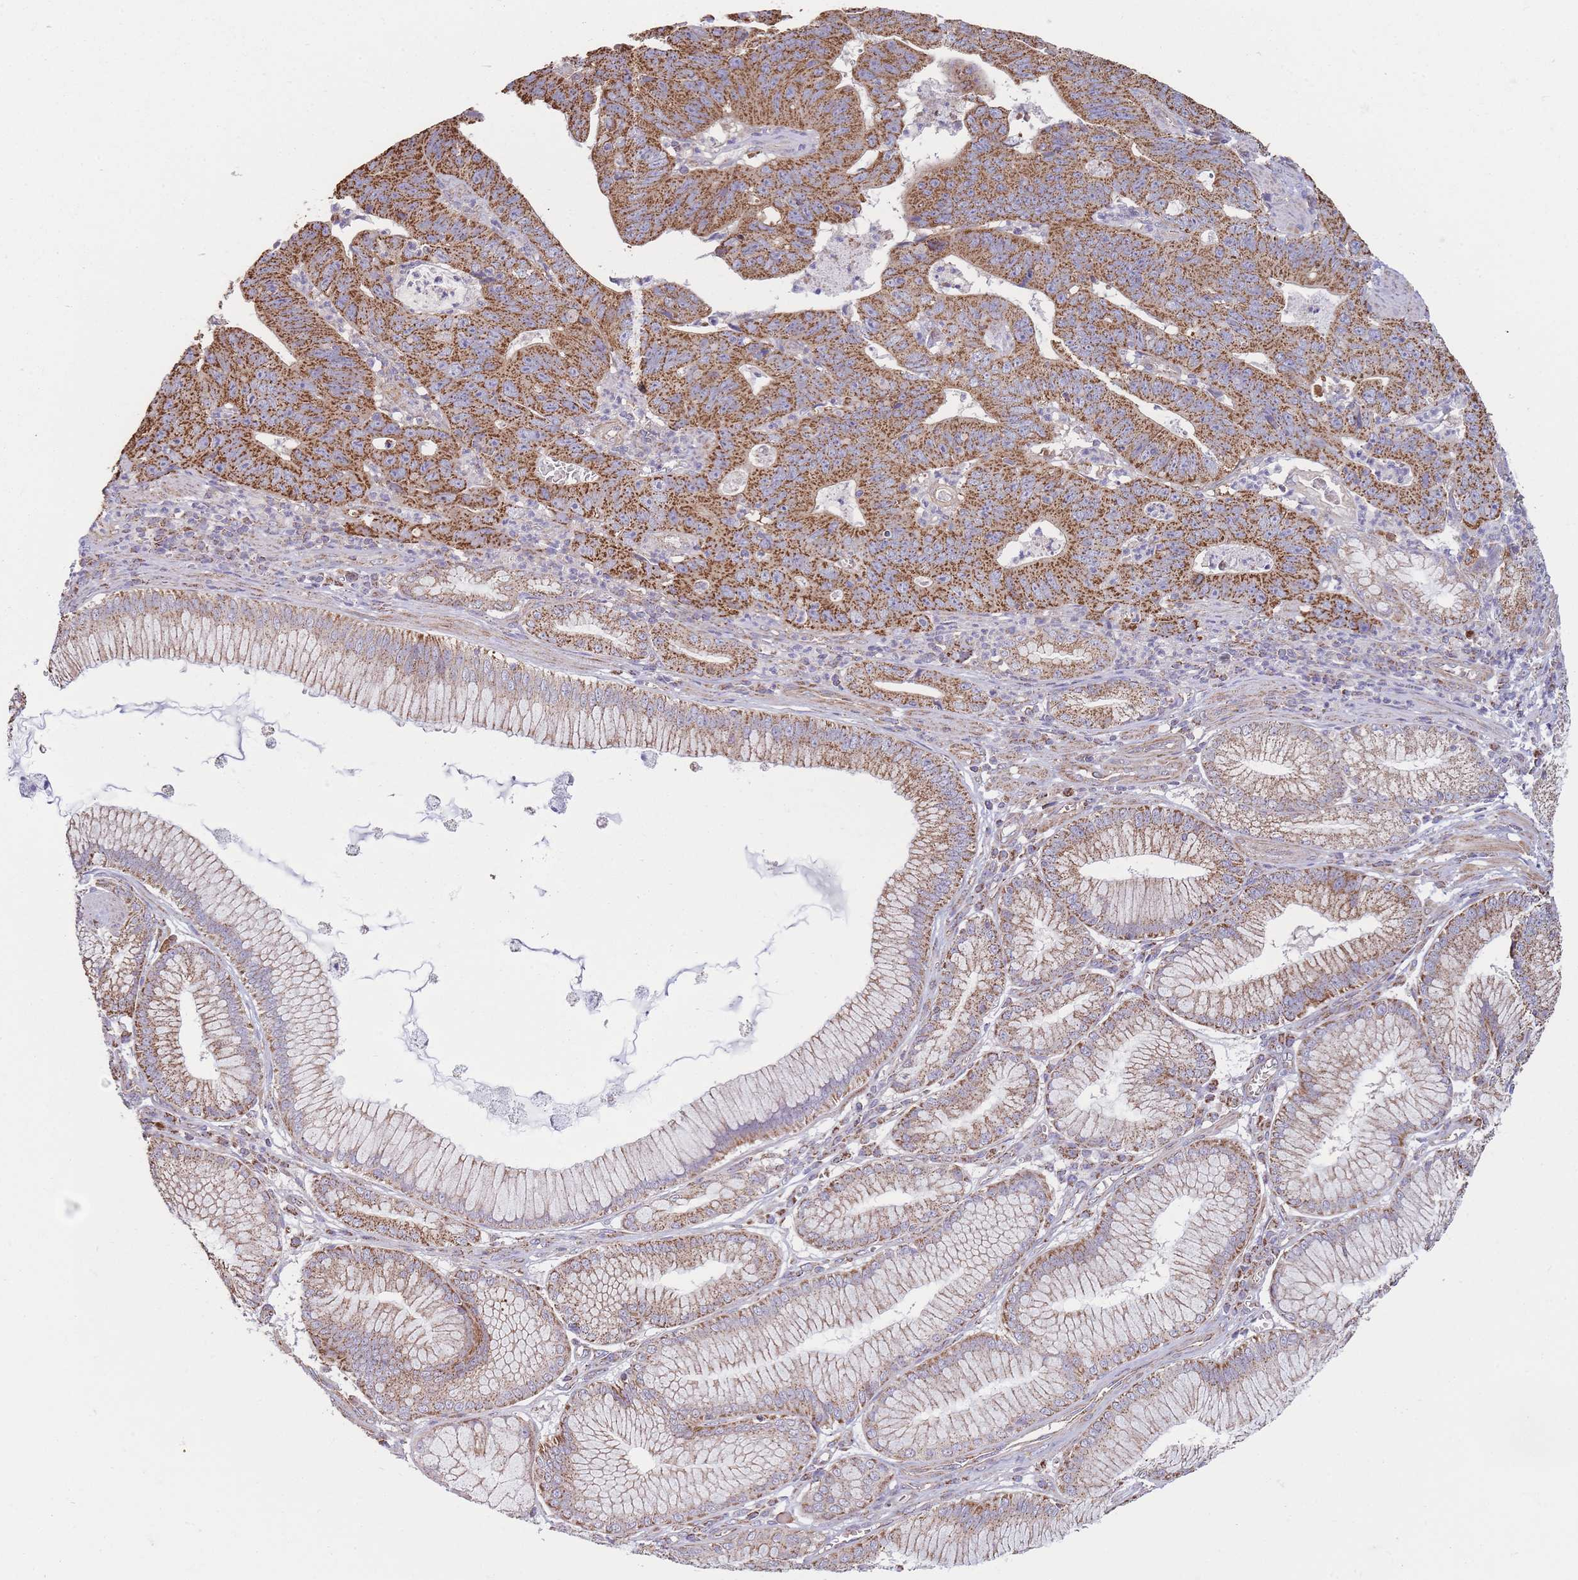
{"staining": {"intensity": "strong", "quantity": ">75%", "location": "cytoplasmic/membranous"}, "tissue": "stomach cancer", "cell_type": "Tumor cells", "image_type": "cancer", "snomed": [{"axis": "morphology", "description": "Adenocarcinoma, NOS"}, {"axis": "topography", "description": "Stomach"}], "caption": "Adenocarcinoma (stomach) tissue shows strong cytoplasmic/membranous positivity in approximately >75% of tumor cells The staining was performed using DAB (3,3'-diaminobenzidine), with brown indicating positive protein expression. Nuclei are stained blue with hematoxylin.", "gene": "KIF16B", "patient": {"sex": "male", "age": 59}}